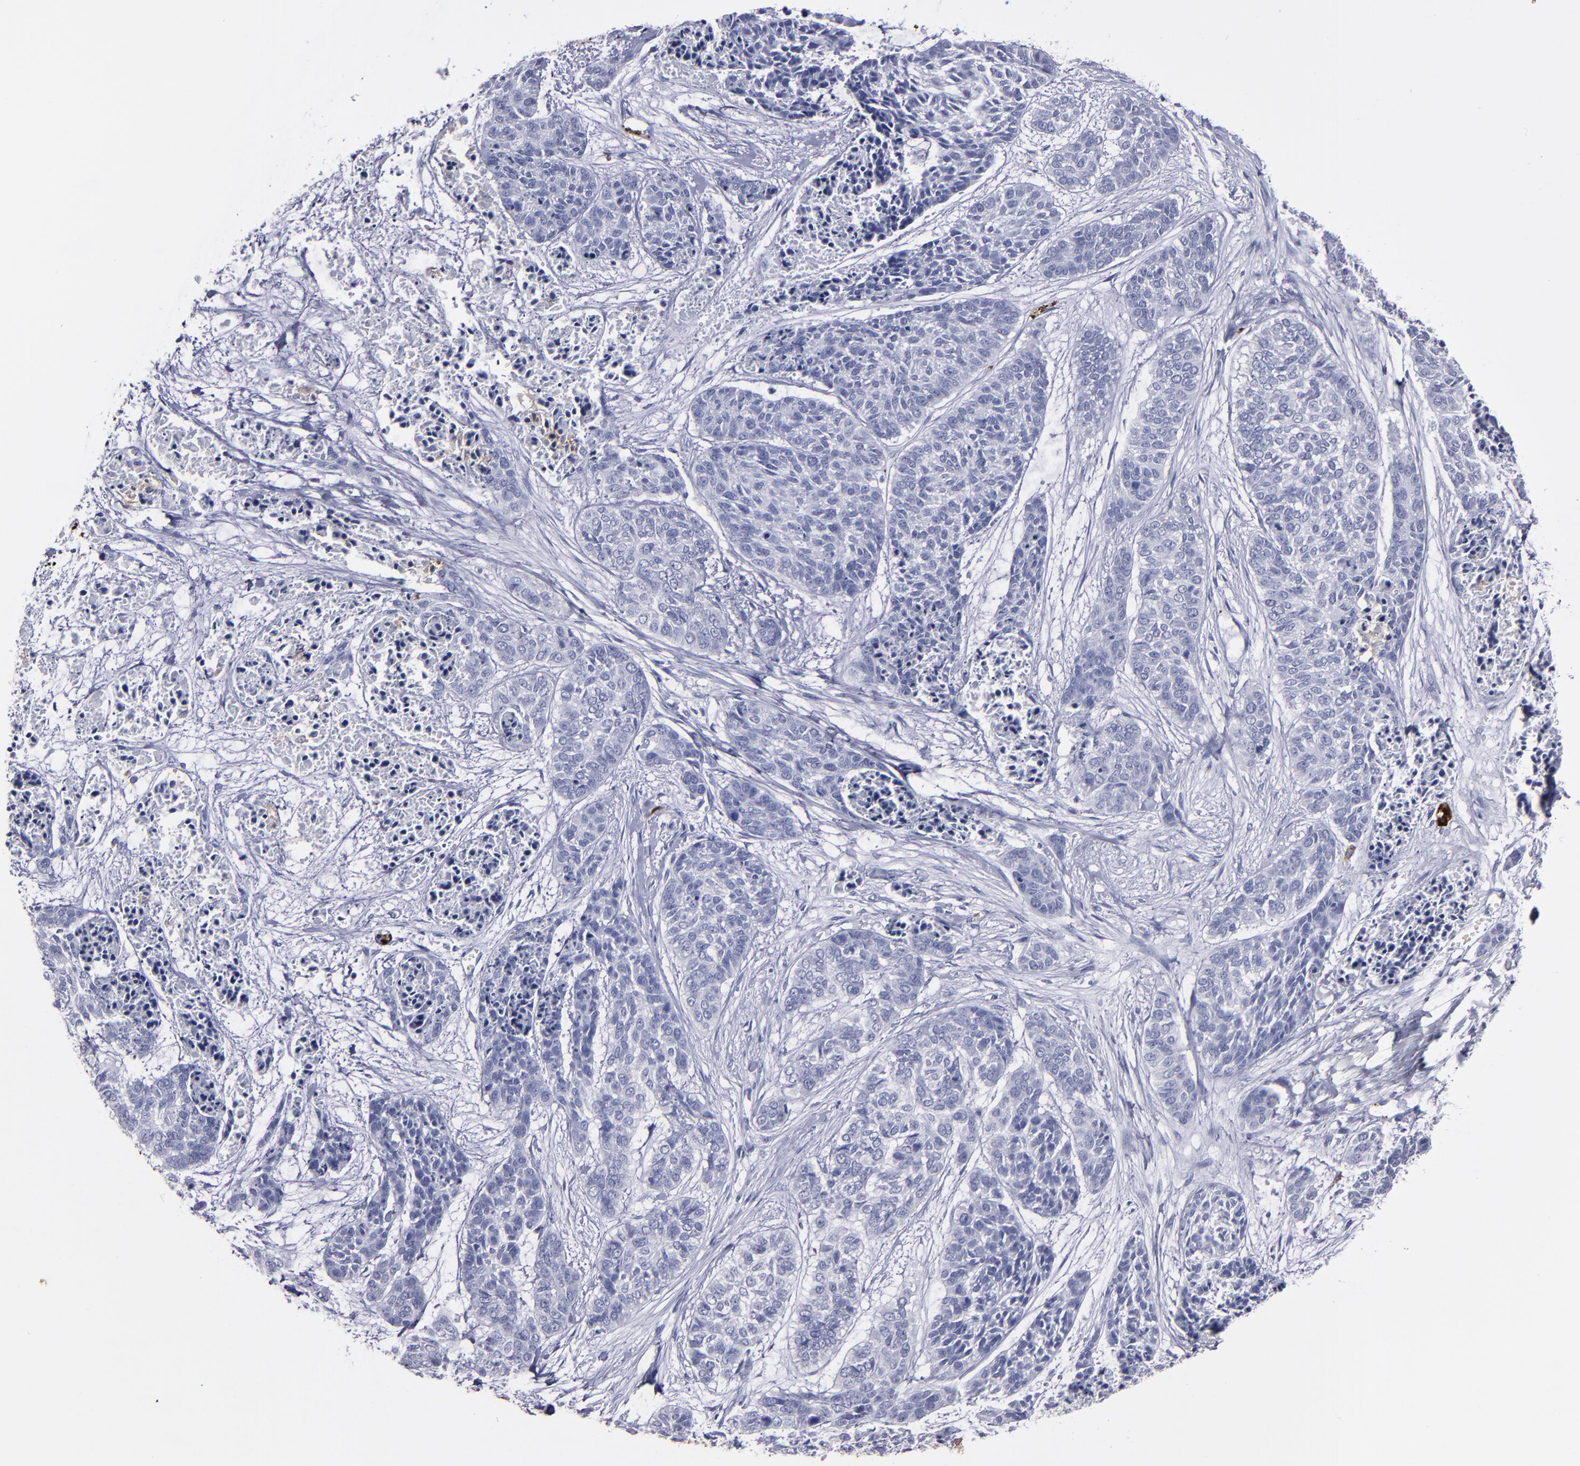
{"staining": {"intensity": "negative", "quantity": "none", "location": "none"}, "tissue": "skin cancer", "cell_type": "Tumor cells", "image_type": "cancer", "snomed": [{"axis": "morphology", "description": "Basal cell carcinoma"}, {"axis": "topography", "description": "Skin"}], "caption": "High power microscopy micrograph of an immunohistochemistry (IHC) photomicrograph of basal cell carcinoma (skin), revealing no significant positivity in tumor cells.", "gene": "CD36", "patient": {"sex": "female", "age": 64}}